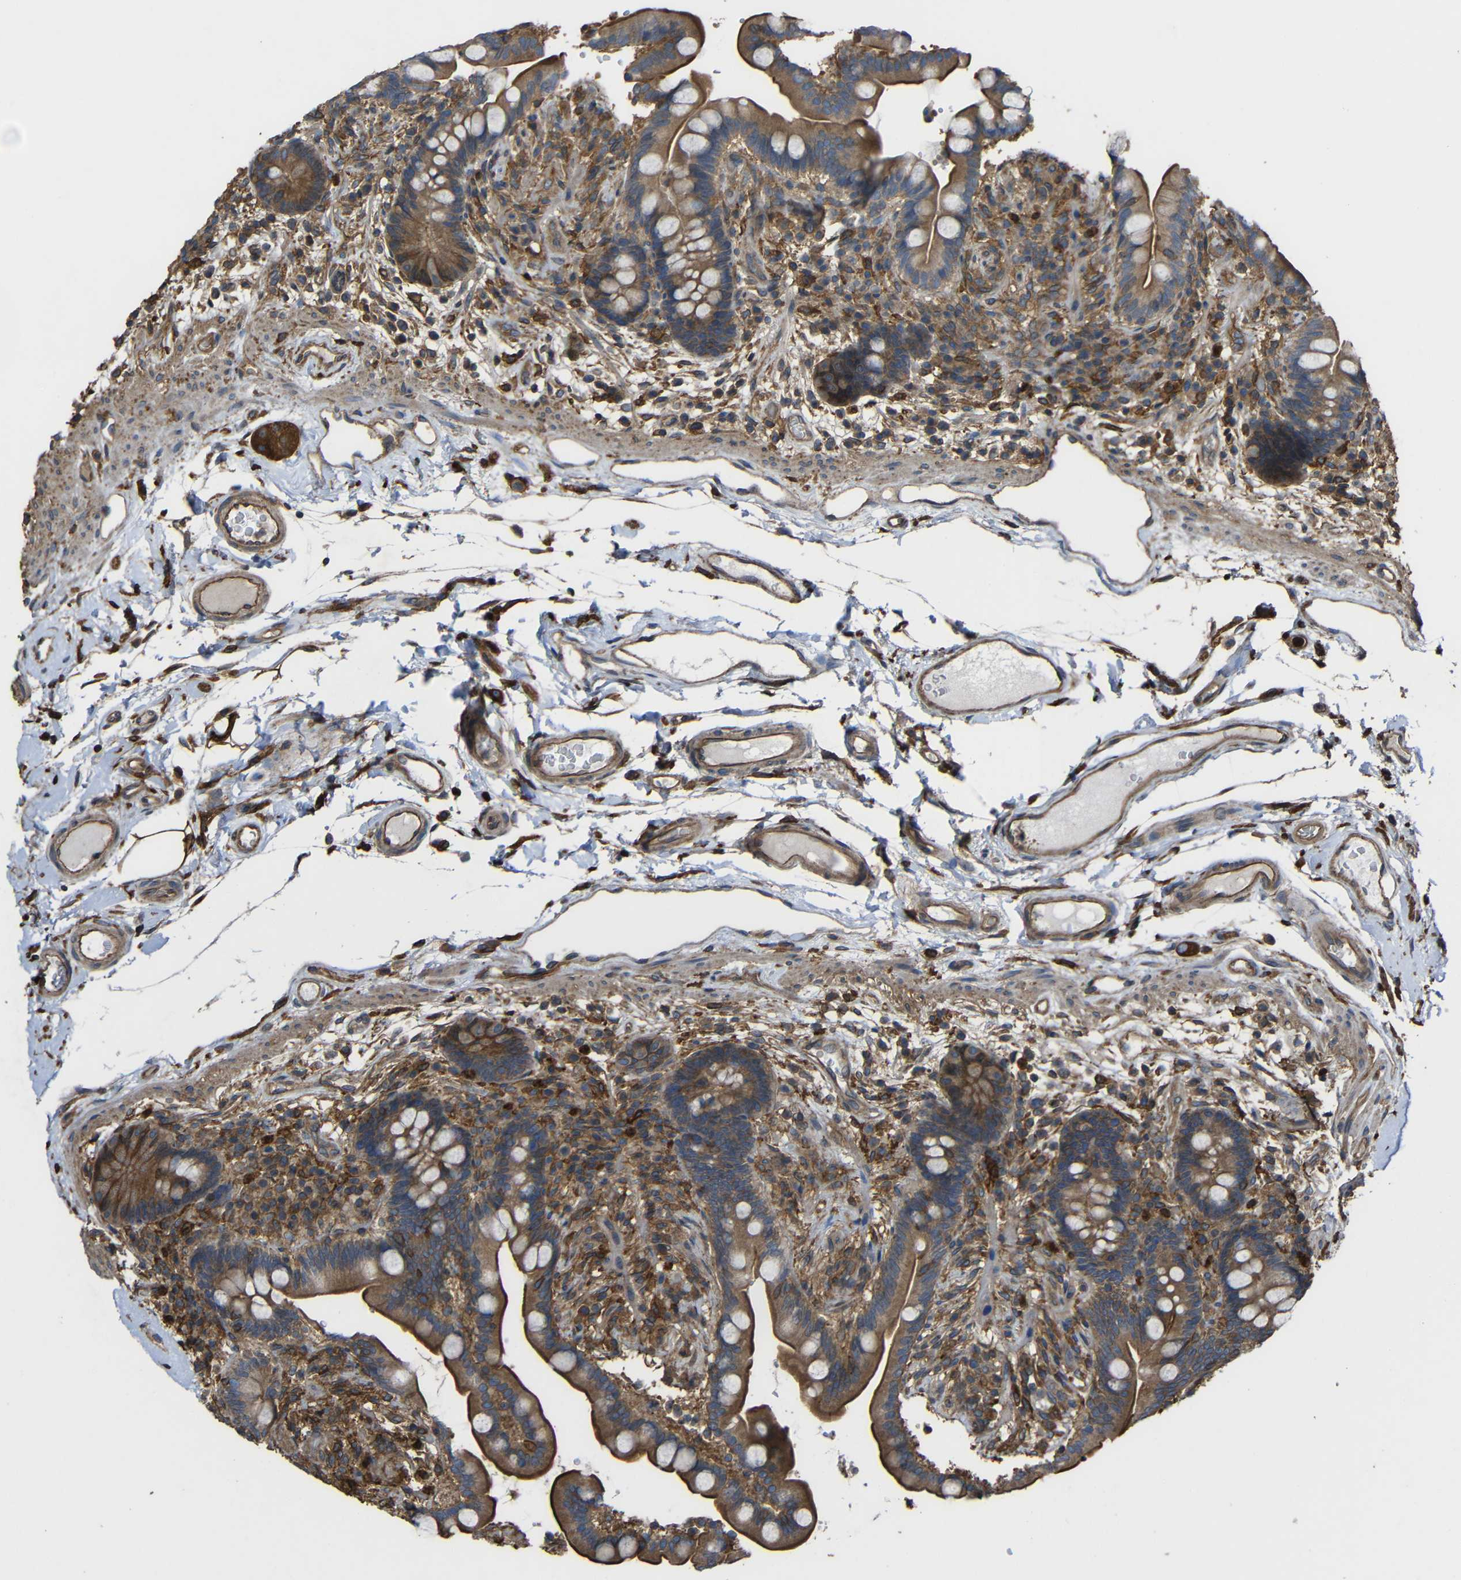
{"staining": {"intensity": "strong", "quantity": ">75%", "location": "cytoplasmic/membranous"}, "tissue": "colon", "cell_type": "Endothelial cells", "image_type": "normal", "snomed": [{"axis": "morphology", "description": "Normal tissue, NOS"}, {"axis": "topography", "description": "Colon"}], "caption": "A photomicrograph of human colon stained for a protein shows strong cytoplasmic/membranous brown staining in endothelial cells. Immunohistochemistry (ihc) stains the protein of interest in brown and the nuclei are stained blue.", "gene": "TREM2", "patient": {"sex": "male", "age": 73}}